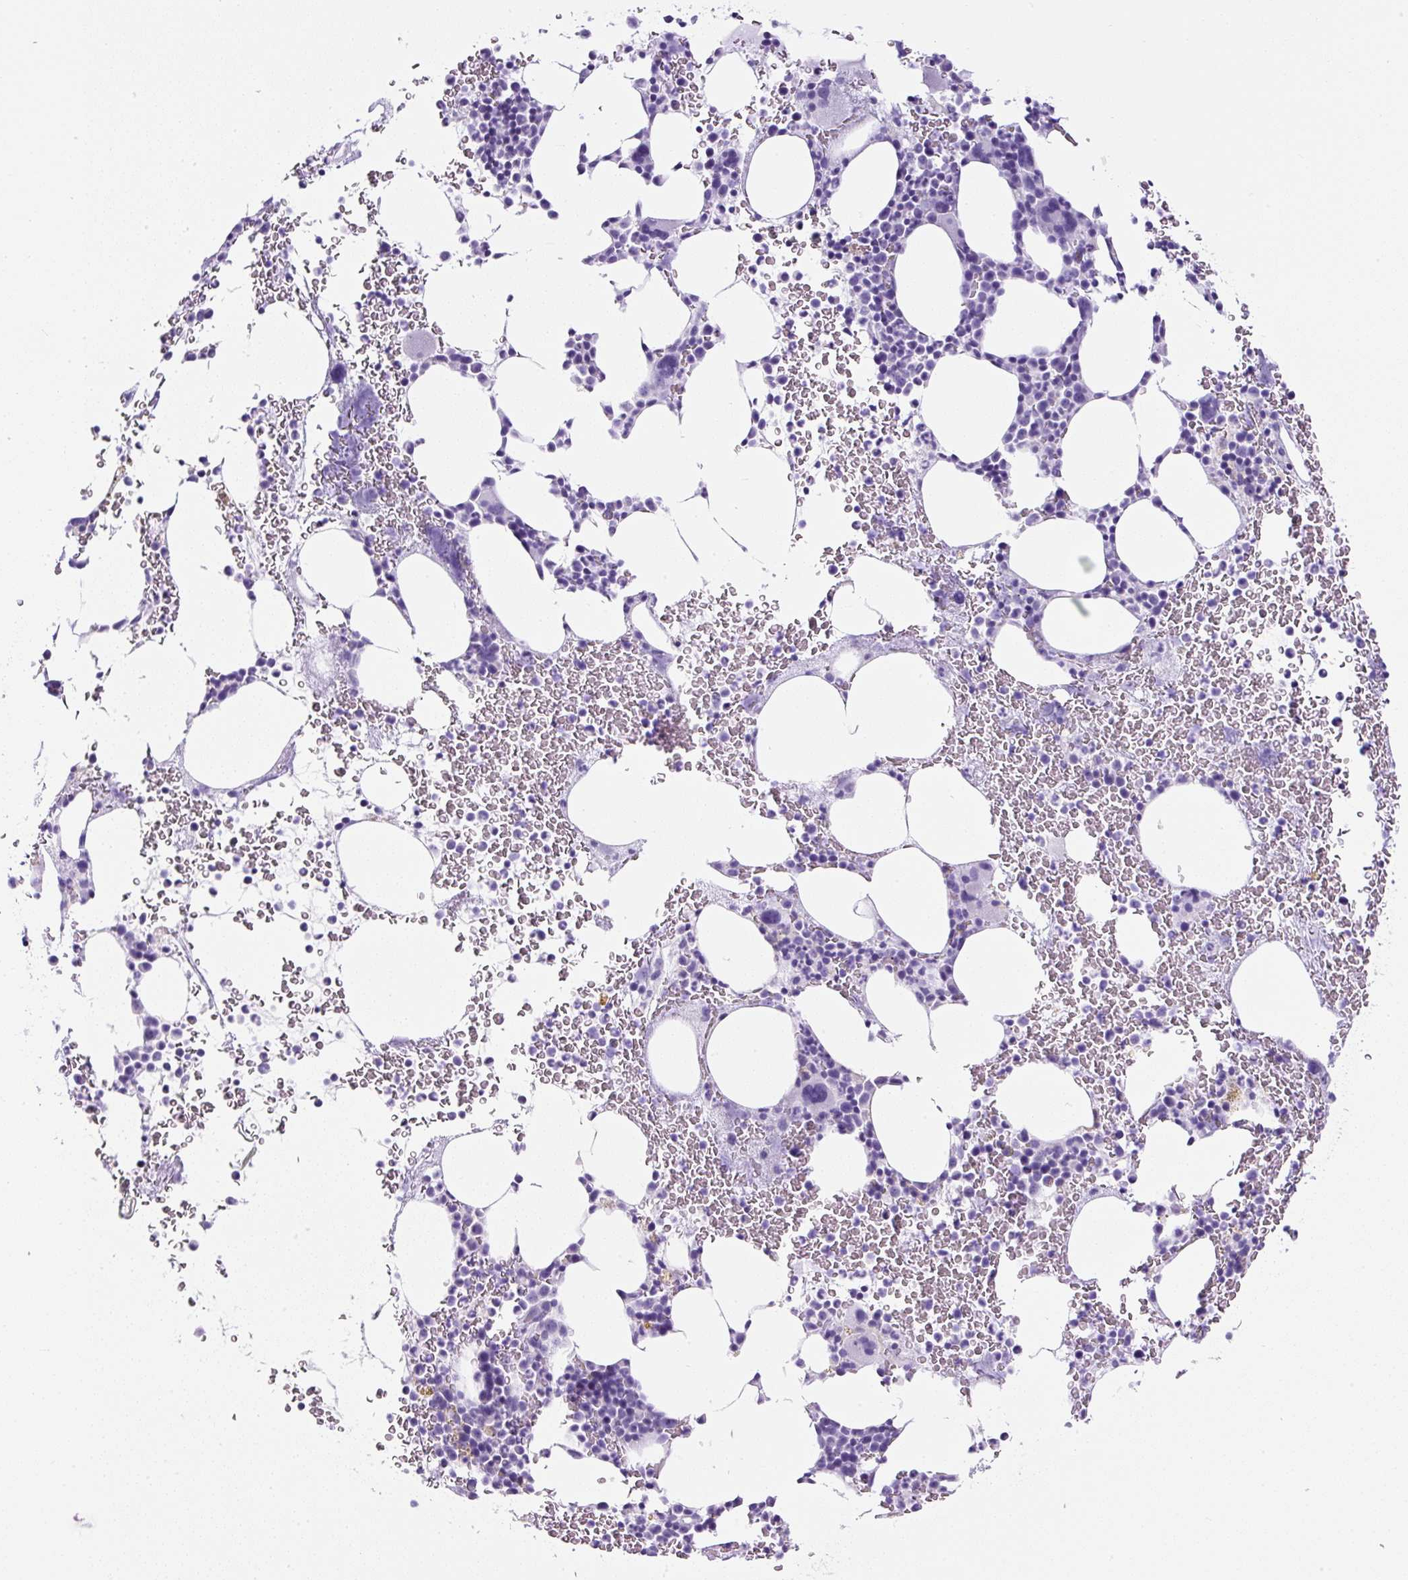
{"staining": {"intensity": "negative", "quantity": "none", "location": "none"}, "tissue": "bone marrow", "cell_type": "Hematopoietic cells", "image_type": "normal", "snomed": [{"axis": "morphology", "description": "Normal tissue, NOS"}, {"axis": "topography", "description": "Bone marrow"}], "caption": "IHC of unremarkable bone marrow exhibits no expression in hematopoietic cells. The staining was performed using DAB to visualize the protein expression in brown, while the nuclei were stained in blue with hematoxylin (Magnification: 20x).", "gene": "TMEM200B", "patient": {"sex": "male", "age": 62}}